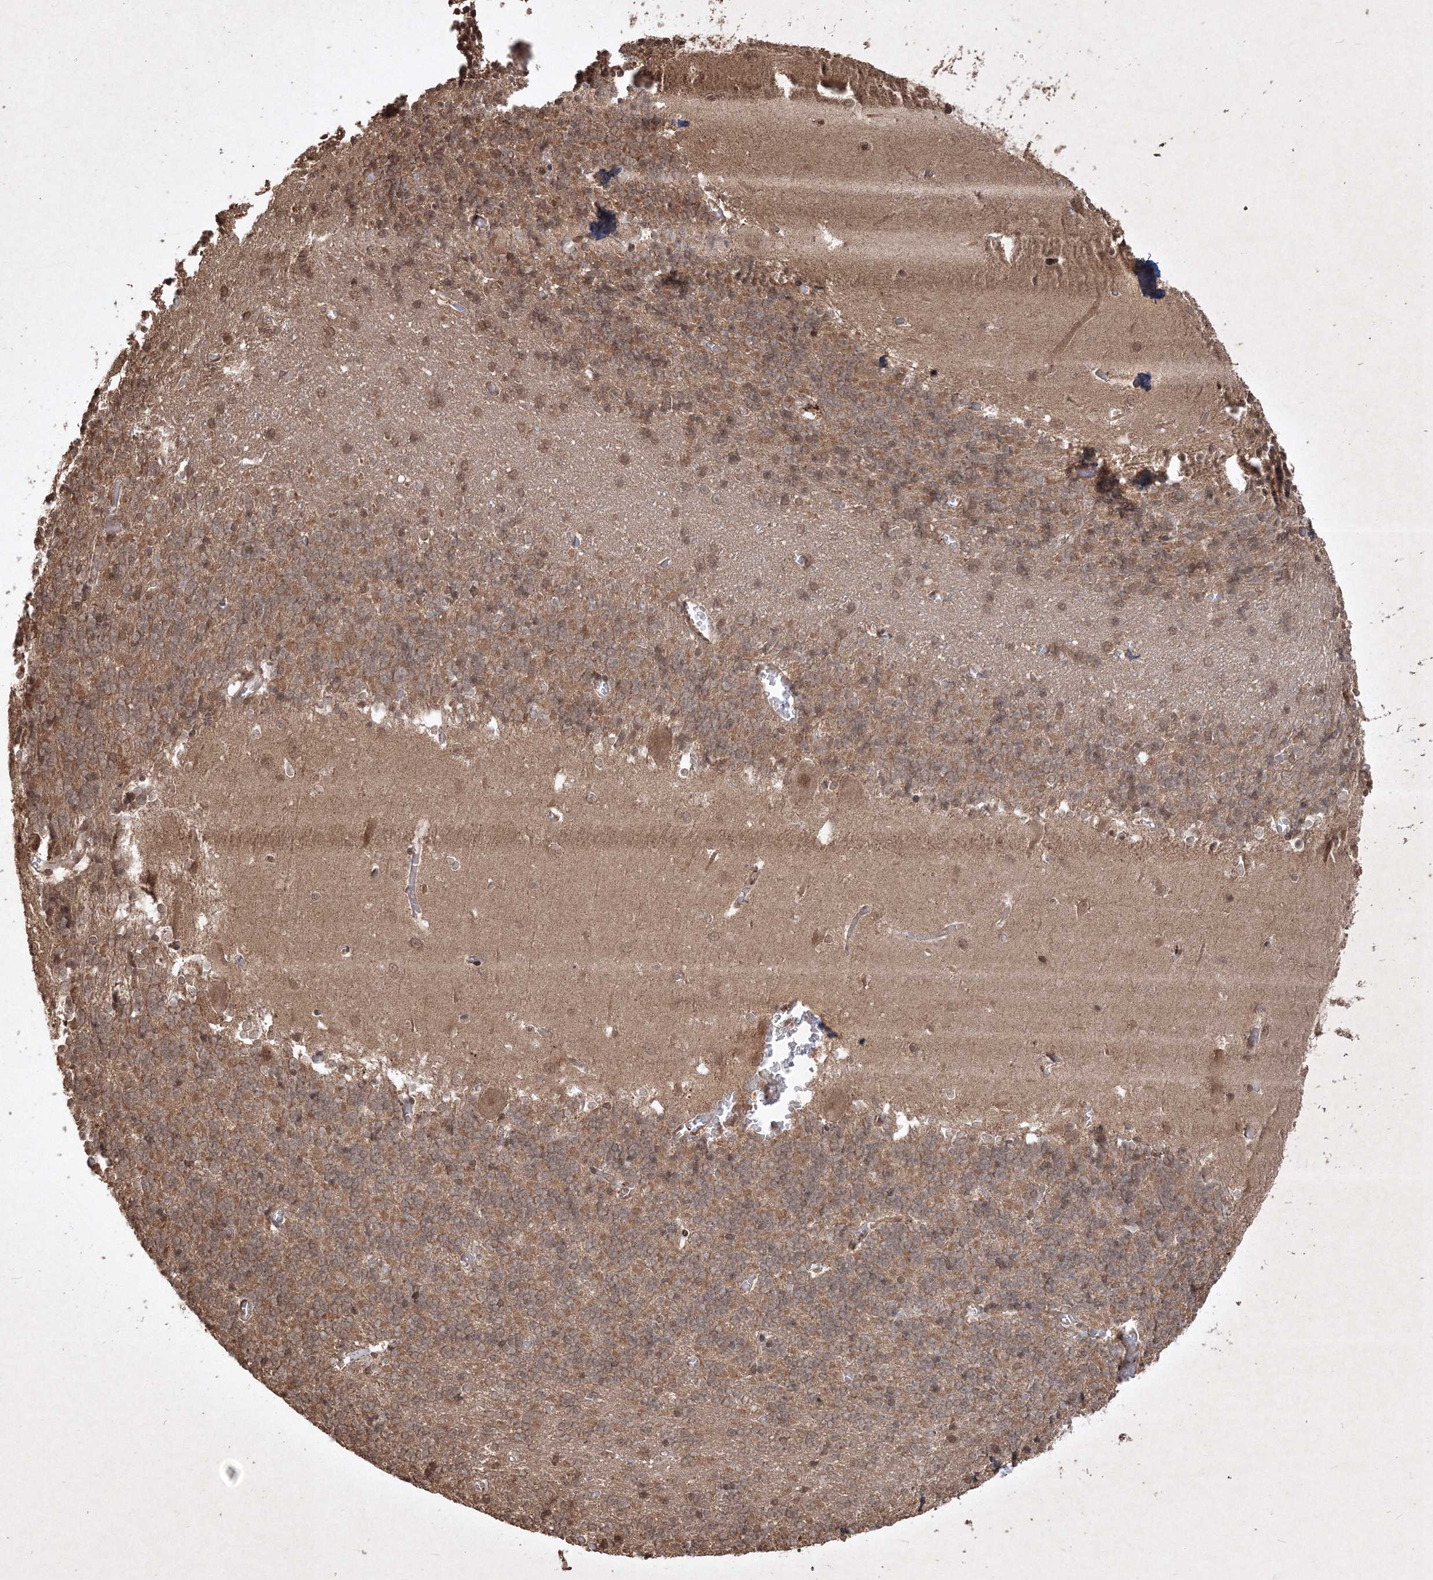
{"staining": {"intensity": "moderate", "quantity": ">75%", "location": "cytoplasmic/membranous,nuclear"}, "tissue": "cerebellum", "cell_type": "Cells in granular layer", "image_type": "normal", "snomed": [{"axis": "morphology", "description": "Normal tissue, NOS"}, {"axis": "topography", "description": "Cerebellum"}], "caption": "Approximately >75% of cells in granular layer in normal human cerebellum display moderate cytoplasmic/membranous,nuclear protein staining as visualized by brown immunohistochemical staining.", "gene": "PELI3", "patient": {"sex": "male", "age": 37}}